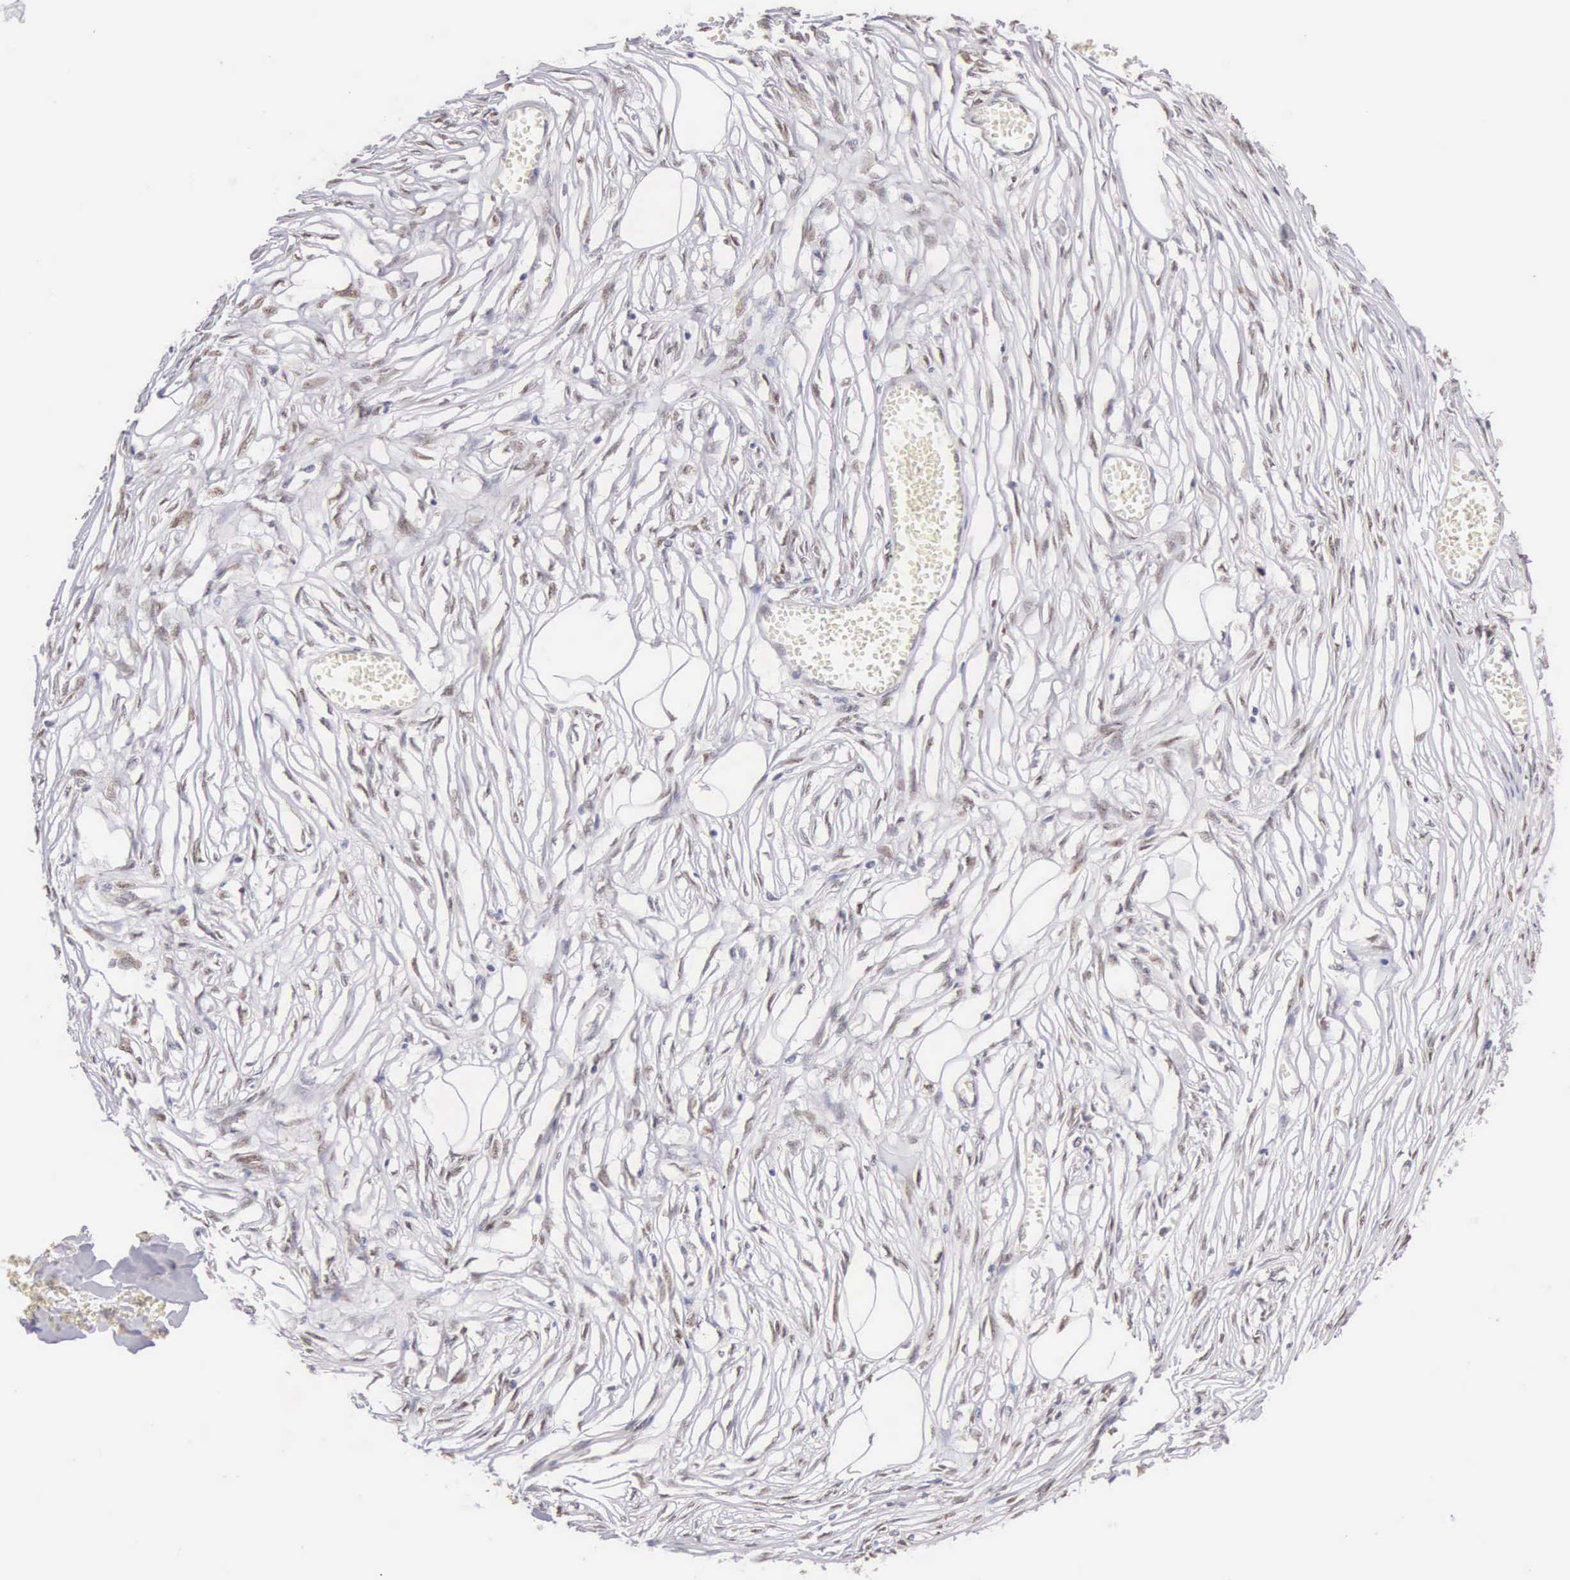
{"staining": {"intensity": "negative", "quantity": "none", "location": "none"}, "tissue": "soft tissue", "cell_type": "Fibroblasts", "image_type": "normal", "snomed": [{"axis": "morphology", "description": "Normal tissue, NOS"}, {"axis": "morphology", "description": "Sarcoma, NOS"}, {"axis": "topography", "description": "Skin"}, {"axis": "topography", "description": "Soft tissue"}], "caption": "Immunohistochemistry of benign human soft tissue displays no positivity in fibroblasts. The staining is performed using DAB (3,3'-diaminobenzidine) brown chromogen with nuclei counter-stained in using hematoxylin.", "gene": "HMGXB4", "patient": {"sex": "female", "age": 51}}